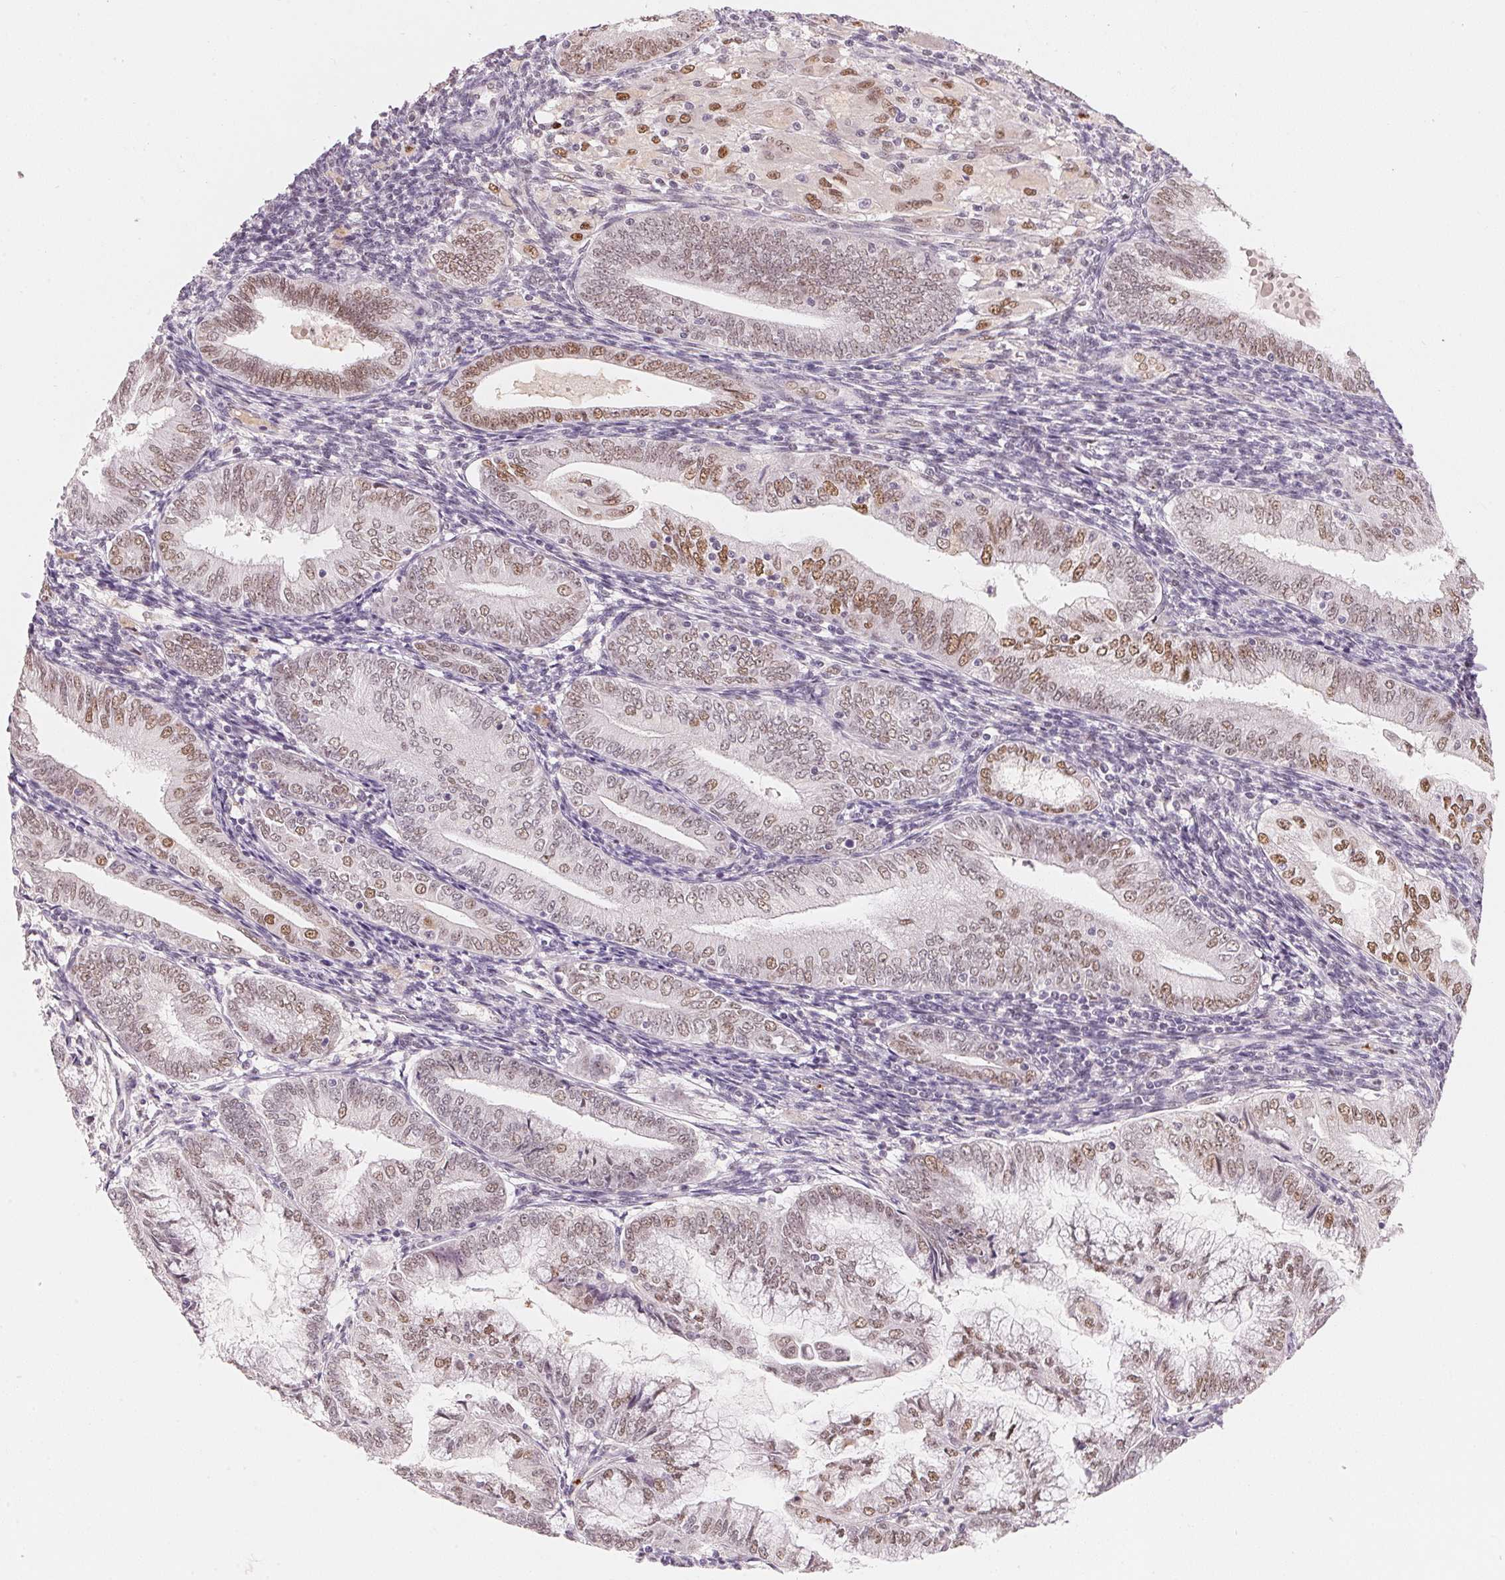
{"staining": {"intensity": "moderate", "quantity": ">75%", "location": "nuclear"}, "tissue": "endometrial cancer", "cell_type": "Tumor cells", "image_type": "cancer", "snomed": [{"axis": "morphology", "description": "Adenocarcinoma, NOS"}, {"axis": "topography", "description": "Endometrium"}], "caption": "Protein expression by immunohistochemistry (IHC) reveals moderate nuclear positivity in approximately >75% of tumor cells in endometrial adenocarcinoma.", "gene": "ARHGAP22", "patient": {"sex": "female", "age": 55}}